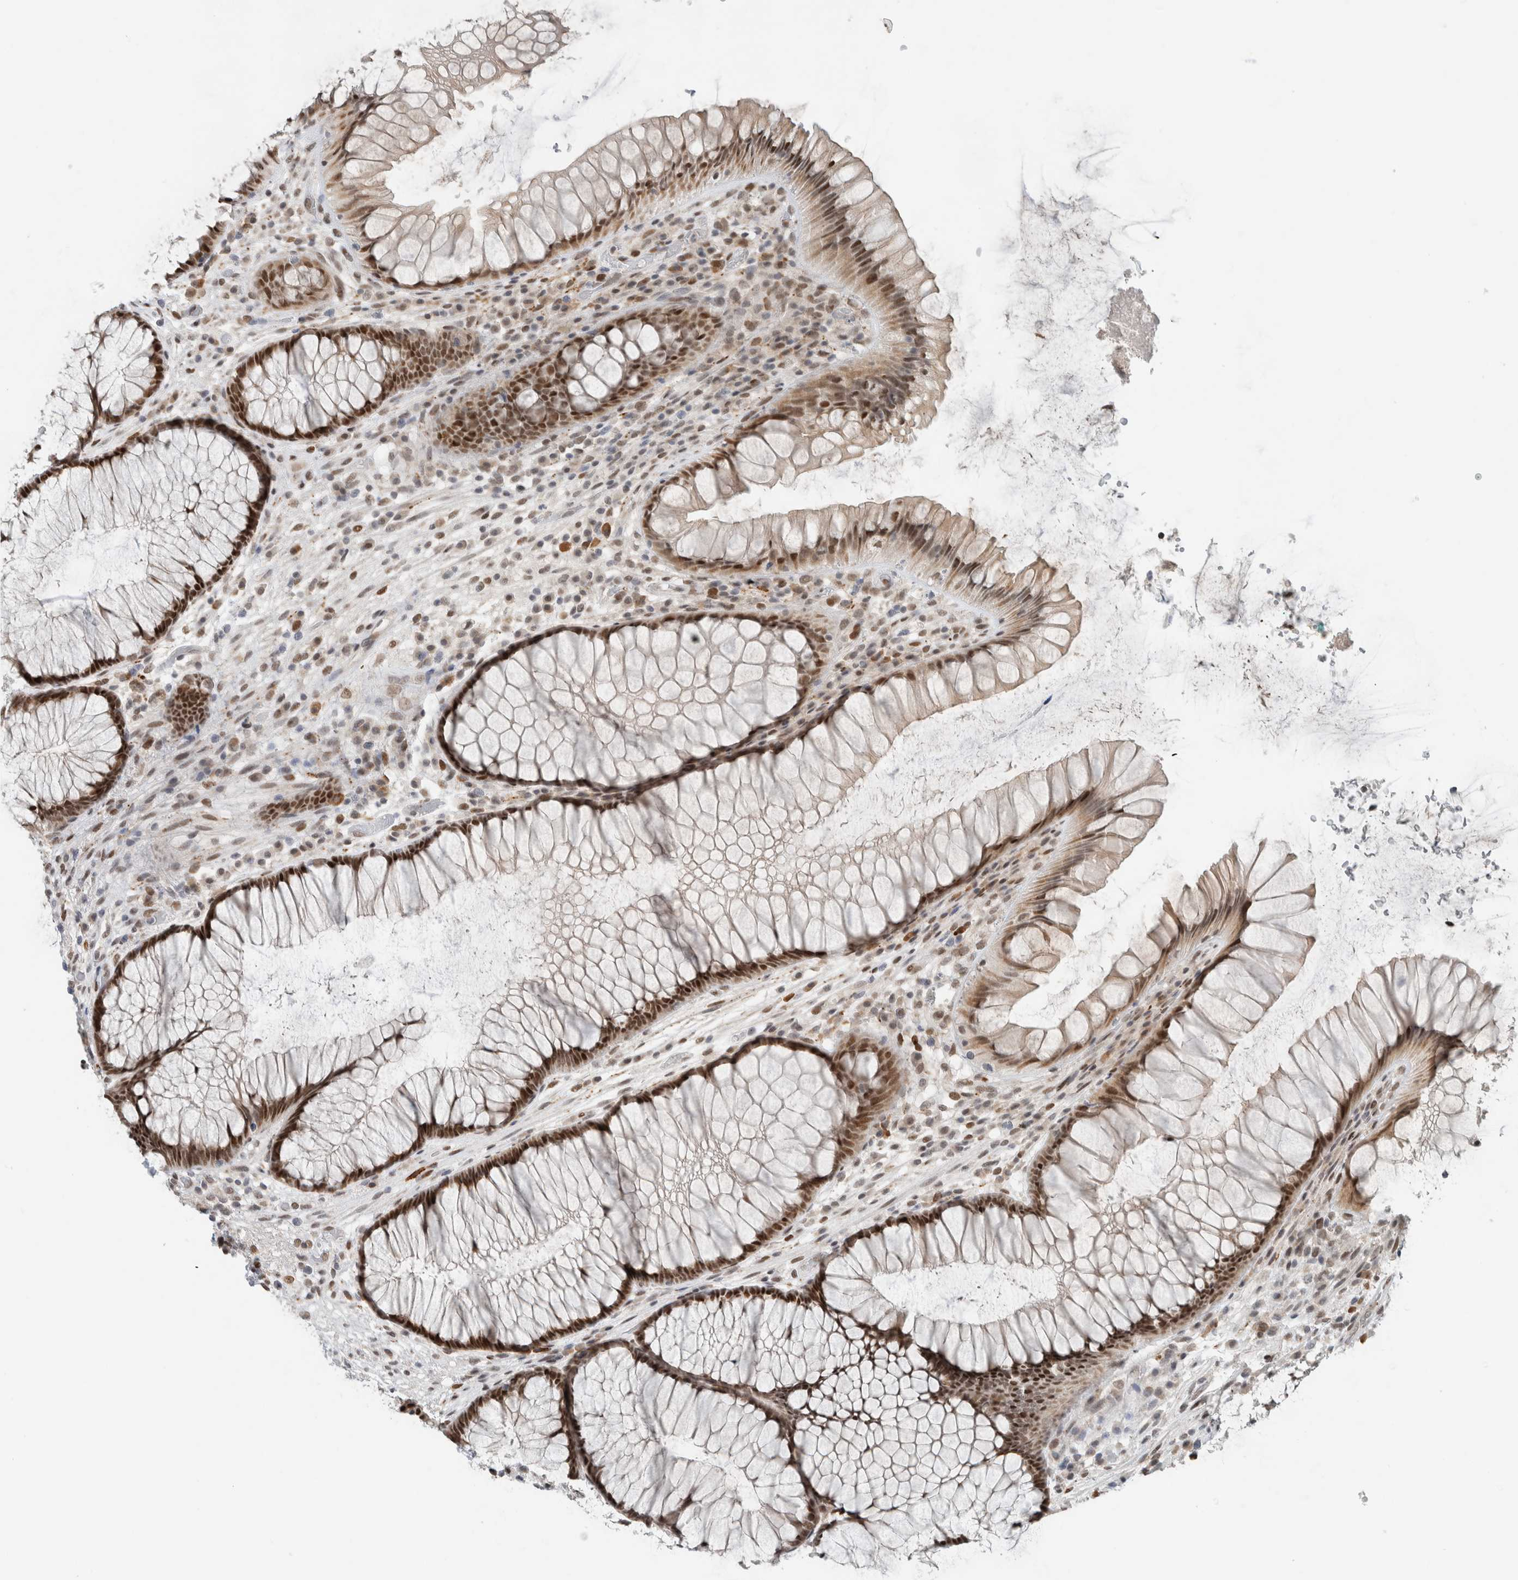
{"staining": {"intensity": "strong", "quantity": ">75%", "location": "cytoplasmic/membranous,nuclear"}, "tissue": "rectum", "cell_type": "Glandular cells", "image_type": "normal", "snomed": [{"axis": "morphology", "description": "Normal tissue, NOS"}, {"axis": "topography", "description": "Rectum"}], "caption": "Immunohistochemical staining of benign human rectum displays >75% levels of strong cytoplasmic/membranous,nuclear protein positivity in about >75% of glandular cells. Using DAB (brown) and hematoxylin (blue) stains, captured at high magnification using brightfield microscopy.", "gene": "HNRNPR", "patient": {"sex": "male", "age": 51}}